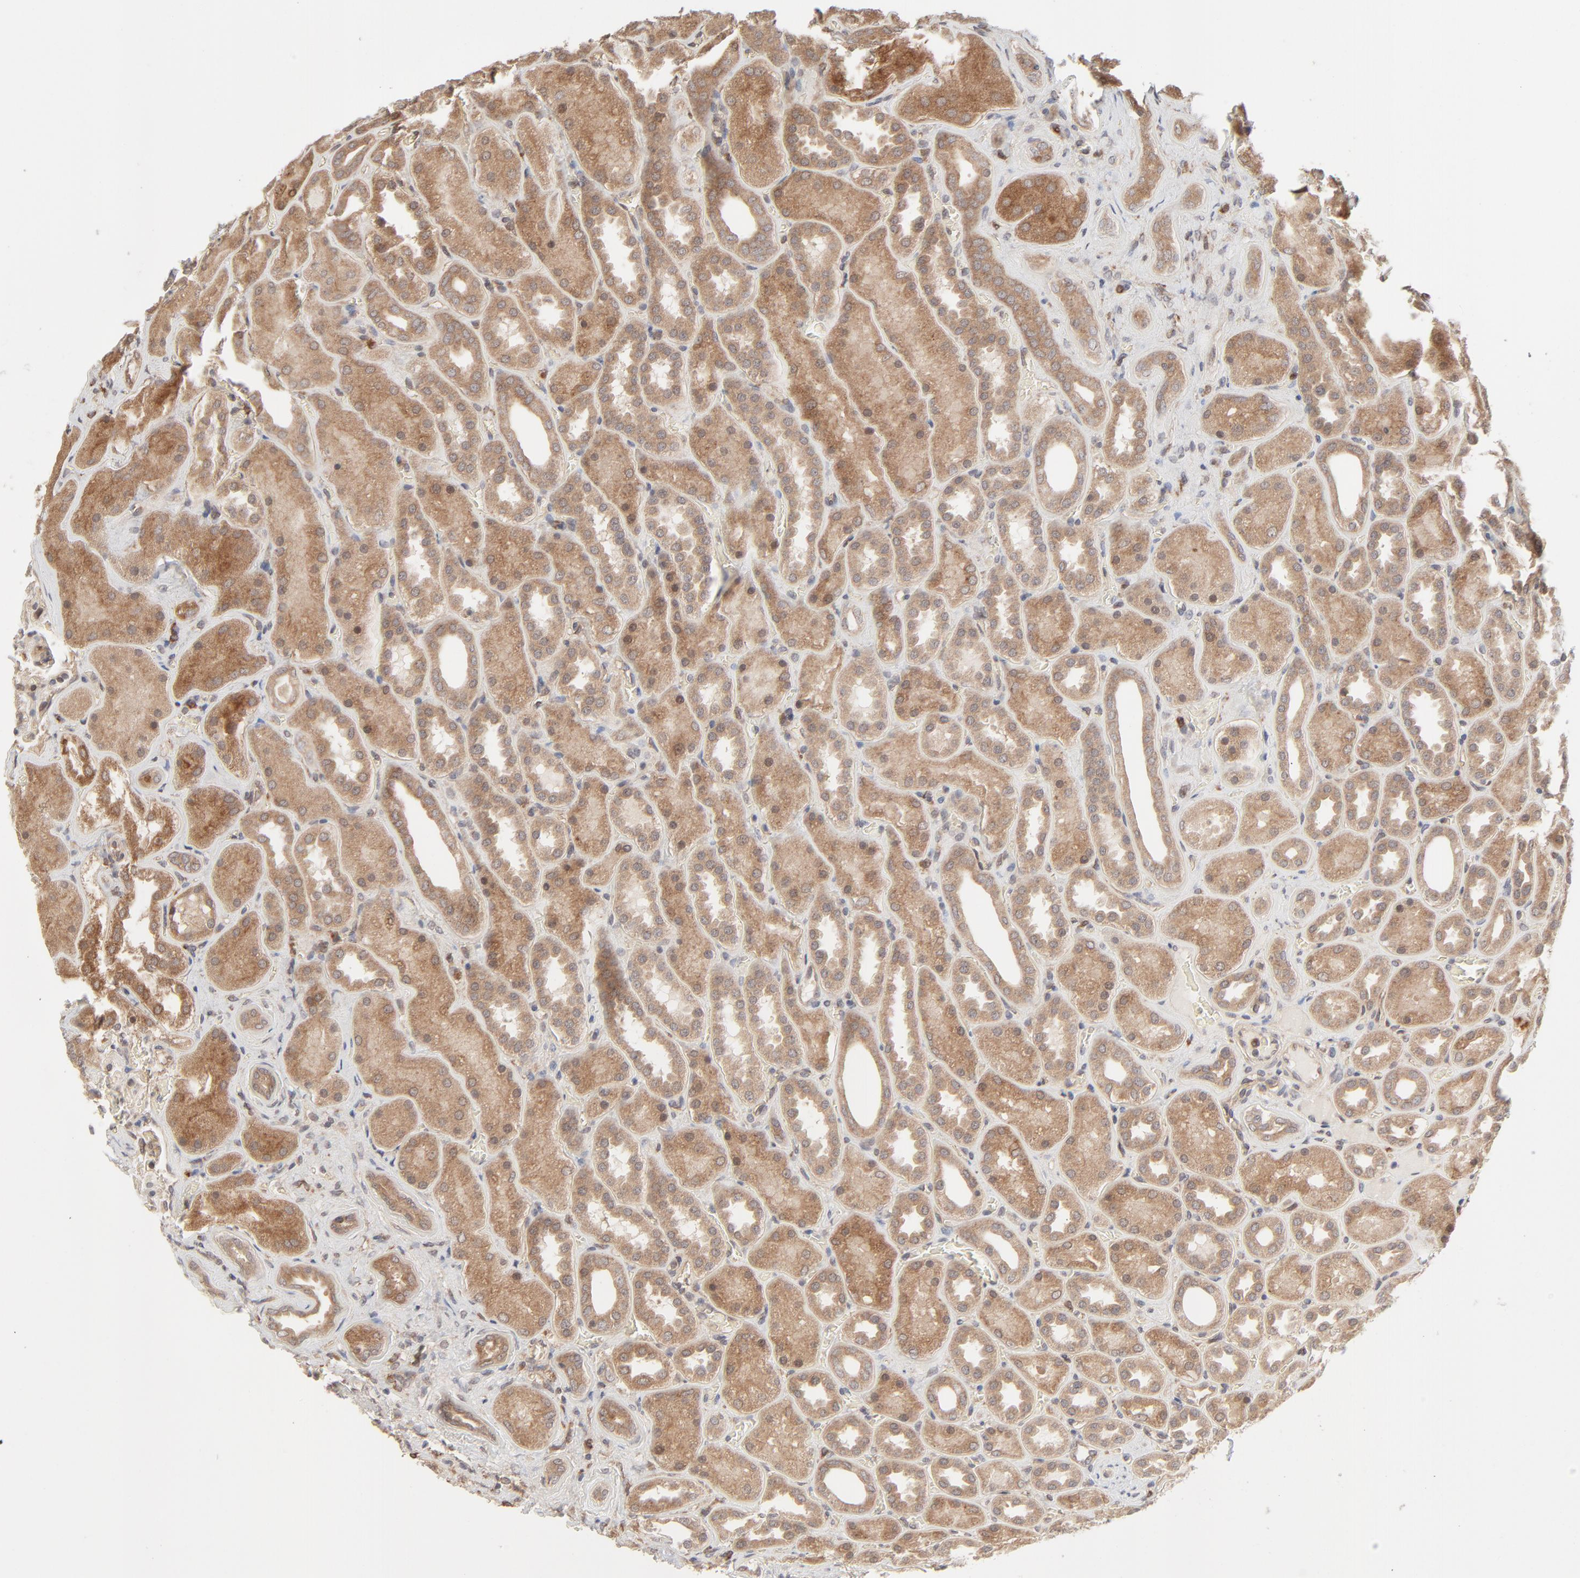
{"staining": {"intensity": "moderate", "quantity": "<25%", "location": "cytoplasmic/membranous"}, "tissue": "kidney", "cell_type": "Cells in glomeruli", "image_type": "normal", "snomed": [{"axis": "morphology", "description": "Normal tissue, NOS"}, {"axis": "topography", "description": "Kidney"}], "caption": "Immunohistochemistry histopathology image of normal kidney: human kidney stained using IHC displays low levels of moderate protein expression localized specifically in the cytoplasmic/membranous of cells in glomeruli, appearing as a cytoplasmic/membranous brown color.", "gene": "RAB5C", "patient": {"sex": "male", "age": 28}}